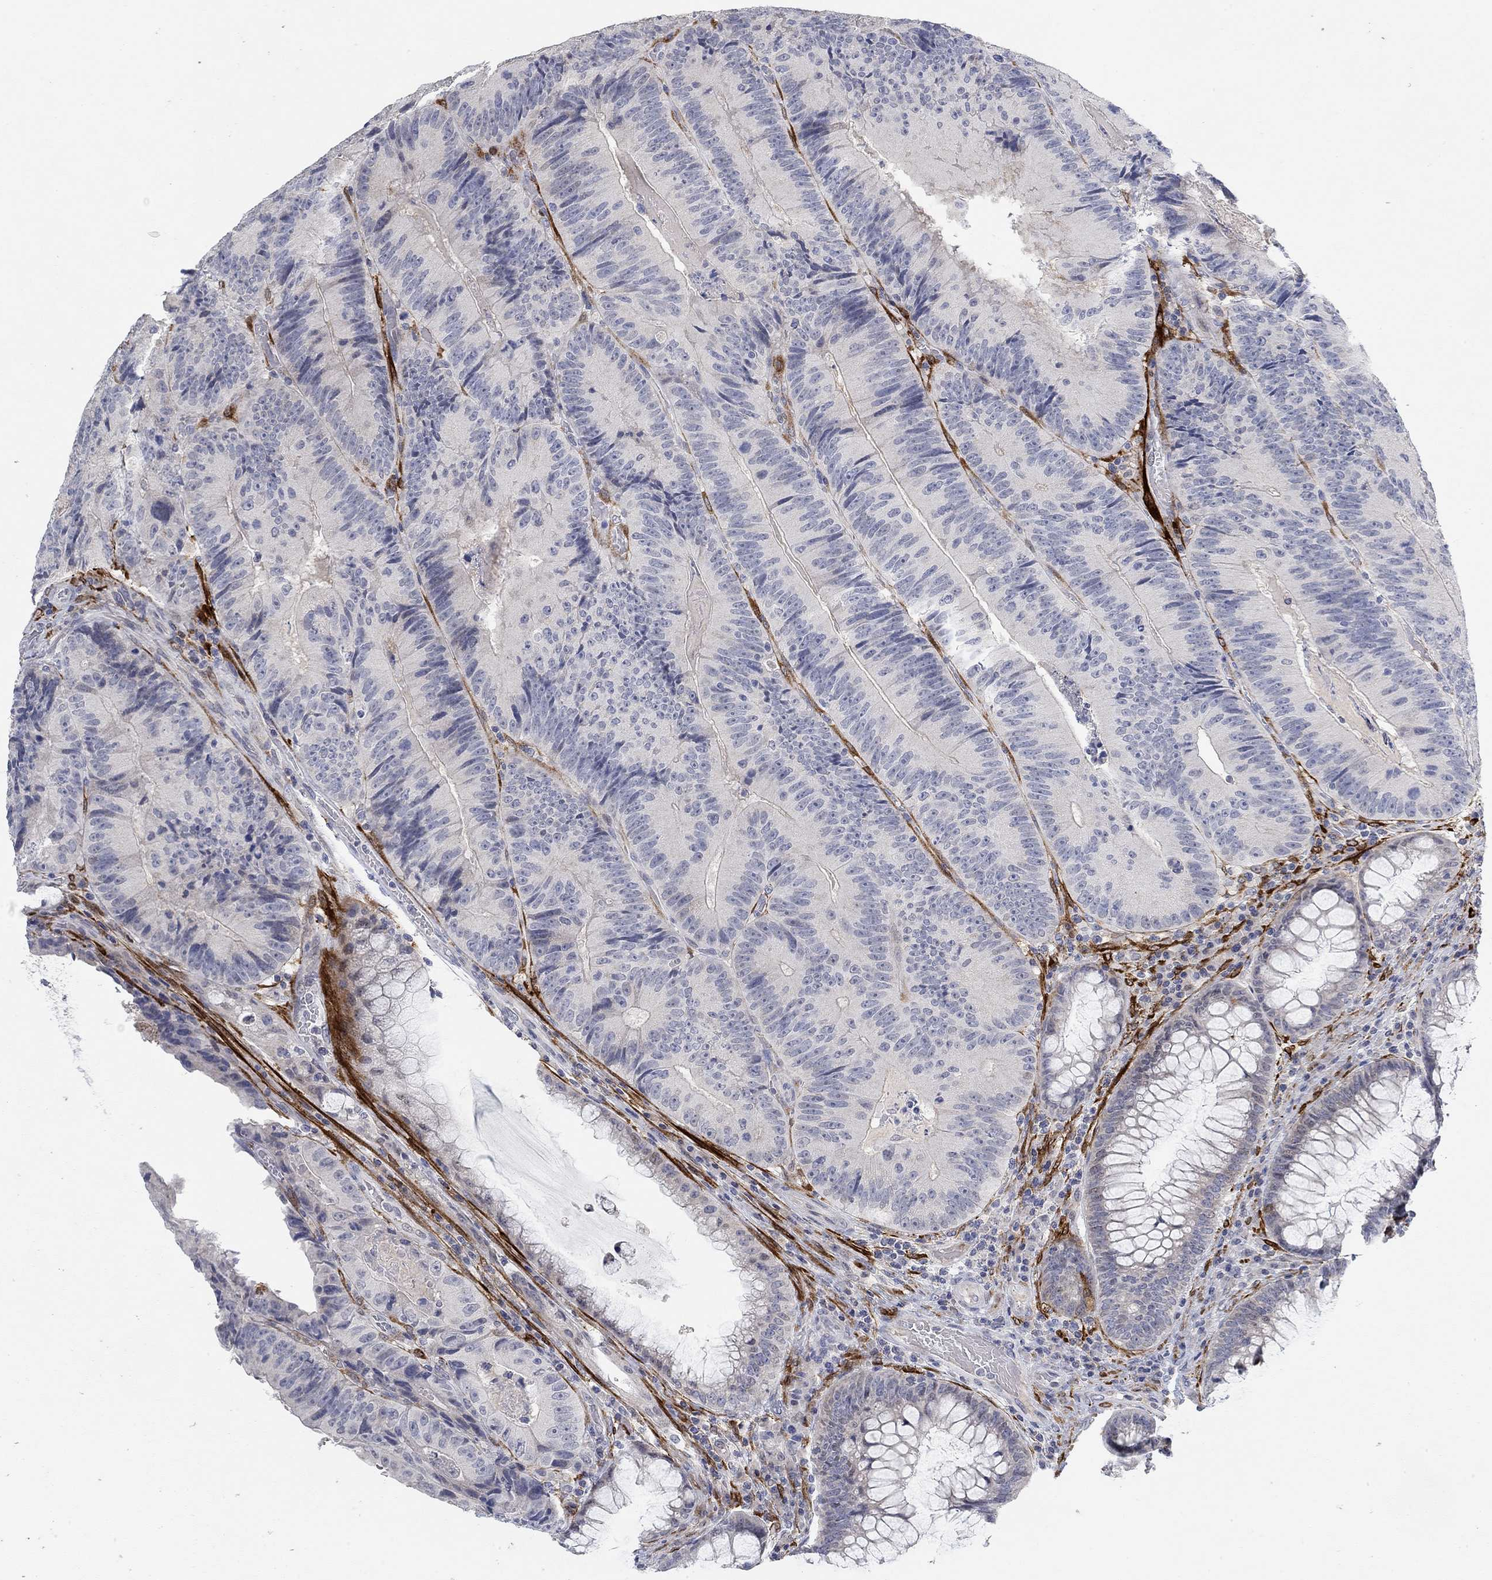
{"staining": {"intensity": "negative", "quantity": "none", "location": "none"}, "tissue": "colorectal cancer", "cell_type": "Tumor cells", "image_type": "cancer", "snomed": [{"axis": "morphology", "description": "Adenocarcinoma, NOS"}, {"axis": "topography", "description": "Colon"}], "caption": "Colorectal adenocarcinoma was stained to show a protein in brown. There is no significant expression in tumor cells. (DAB (3,3'-diaminobenzidine) immunohistochemistry (IHC) with hematoxylin counter stain).", "gene": "VAT1L", "patient": {"sex": "female", "age": 86}}